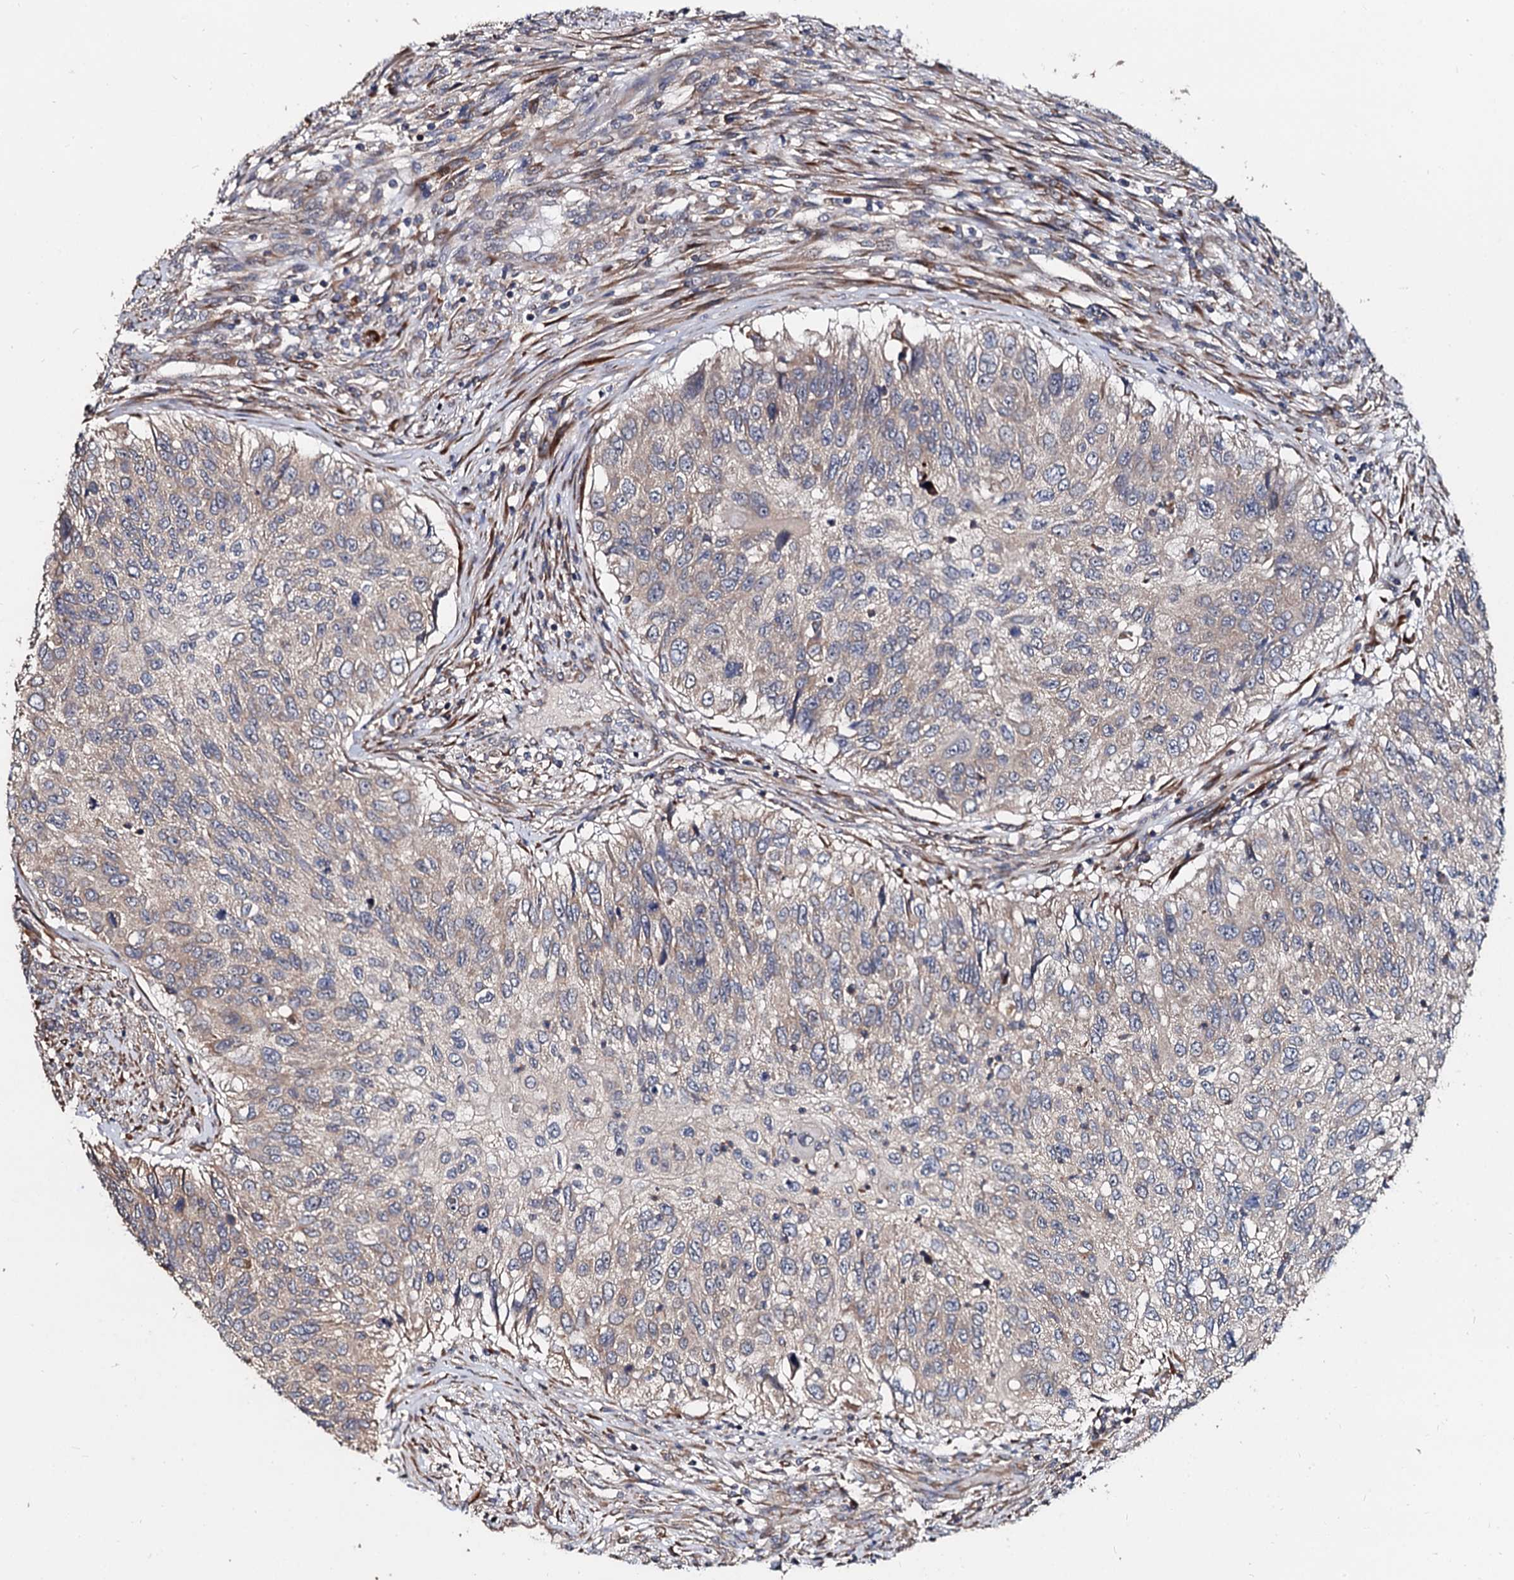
{"staining": {"intensity": "weak", "quantity": "<25%", "location": "cytoplasmic/membranous"}, "tissue": "urothelial cancer", "cell_type": "Tumor cells", "image_type": "cancer", "snomed": [{"axis": "morphology", "description": "Urothelial carcinoma, High grade"}, {"axis": "topography", "description": "Urinary bladder"}], "caption": "Immunohistochemistry of human urothelial carcinoma (high-grade) demonstrates no positivity in tumor cells.", "gene": "WWC3", "patient": {"sex": "female", "age": 60}}